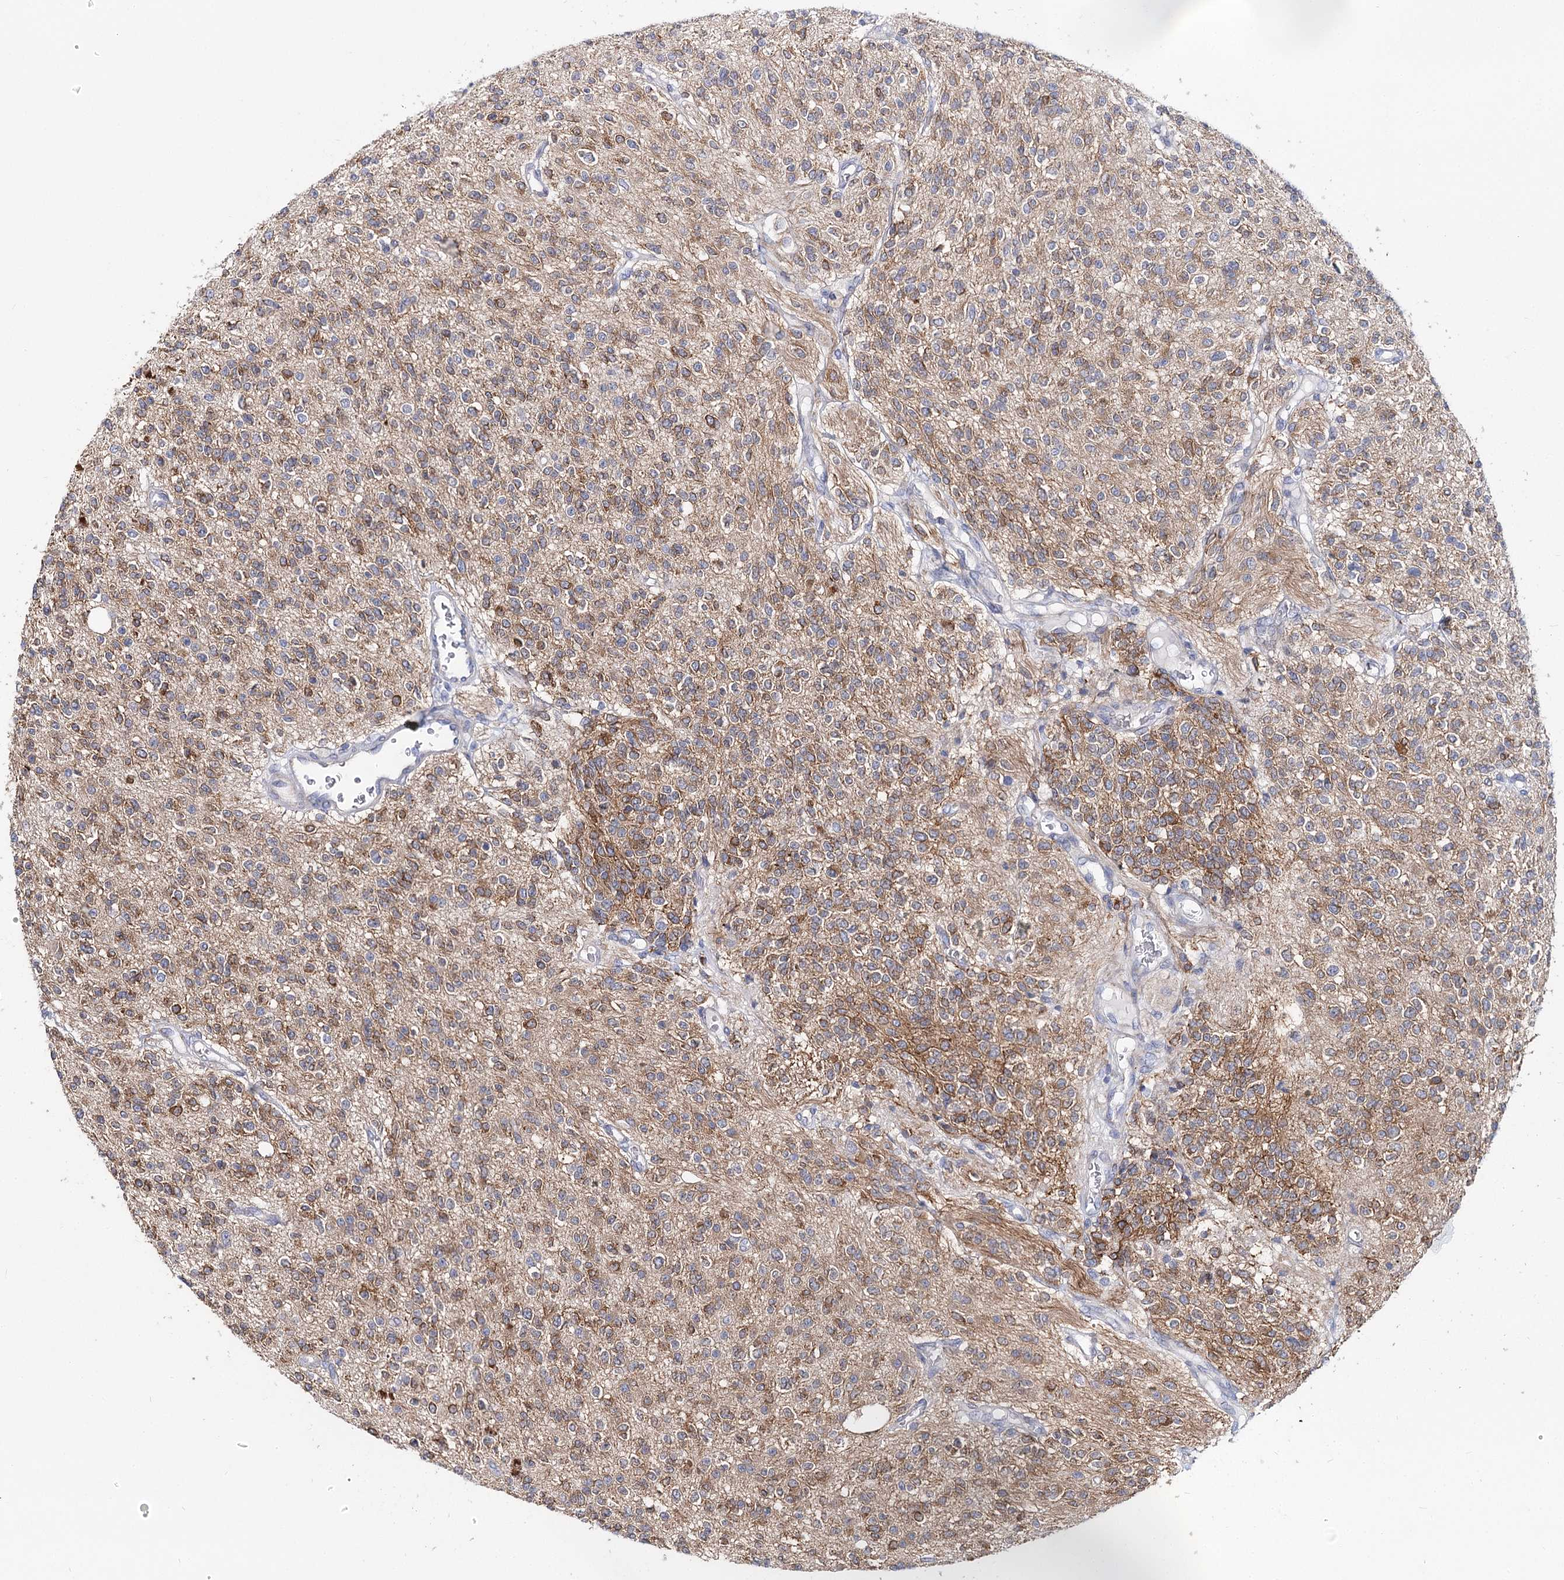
{"staining": {"intensity": "moderate", "quantity": "25%-75%", "location": "cytoplasmic/membranous"}, "tissue": "glioma", "cell_type": "Tumor cells", "image_type": "cancer", "snomed": [{"axis": "morphology", "description": "Glioma, malignant, High grade"}, {"axis": "topography", "description": "Brain"}], "caption": "The photomicrograph demonstrates a brown stain indicating the presence of a protein in the cytoplasmic/membranous of tumor cells in glioma. Using DAB (3,3'-diaminobenzidine) (brown) and hematoxylin (blue) stains, captured at high magnification using brightfield microscopy.", "gene": "TEX12", "patient": {"sex": "male", "age": 34}}